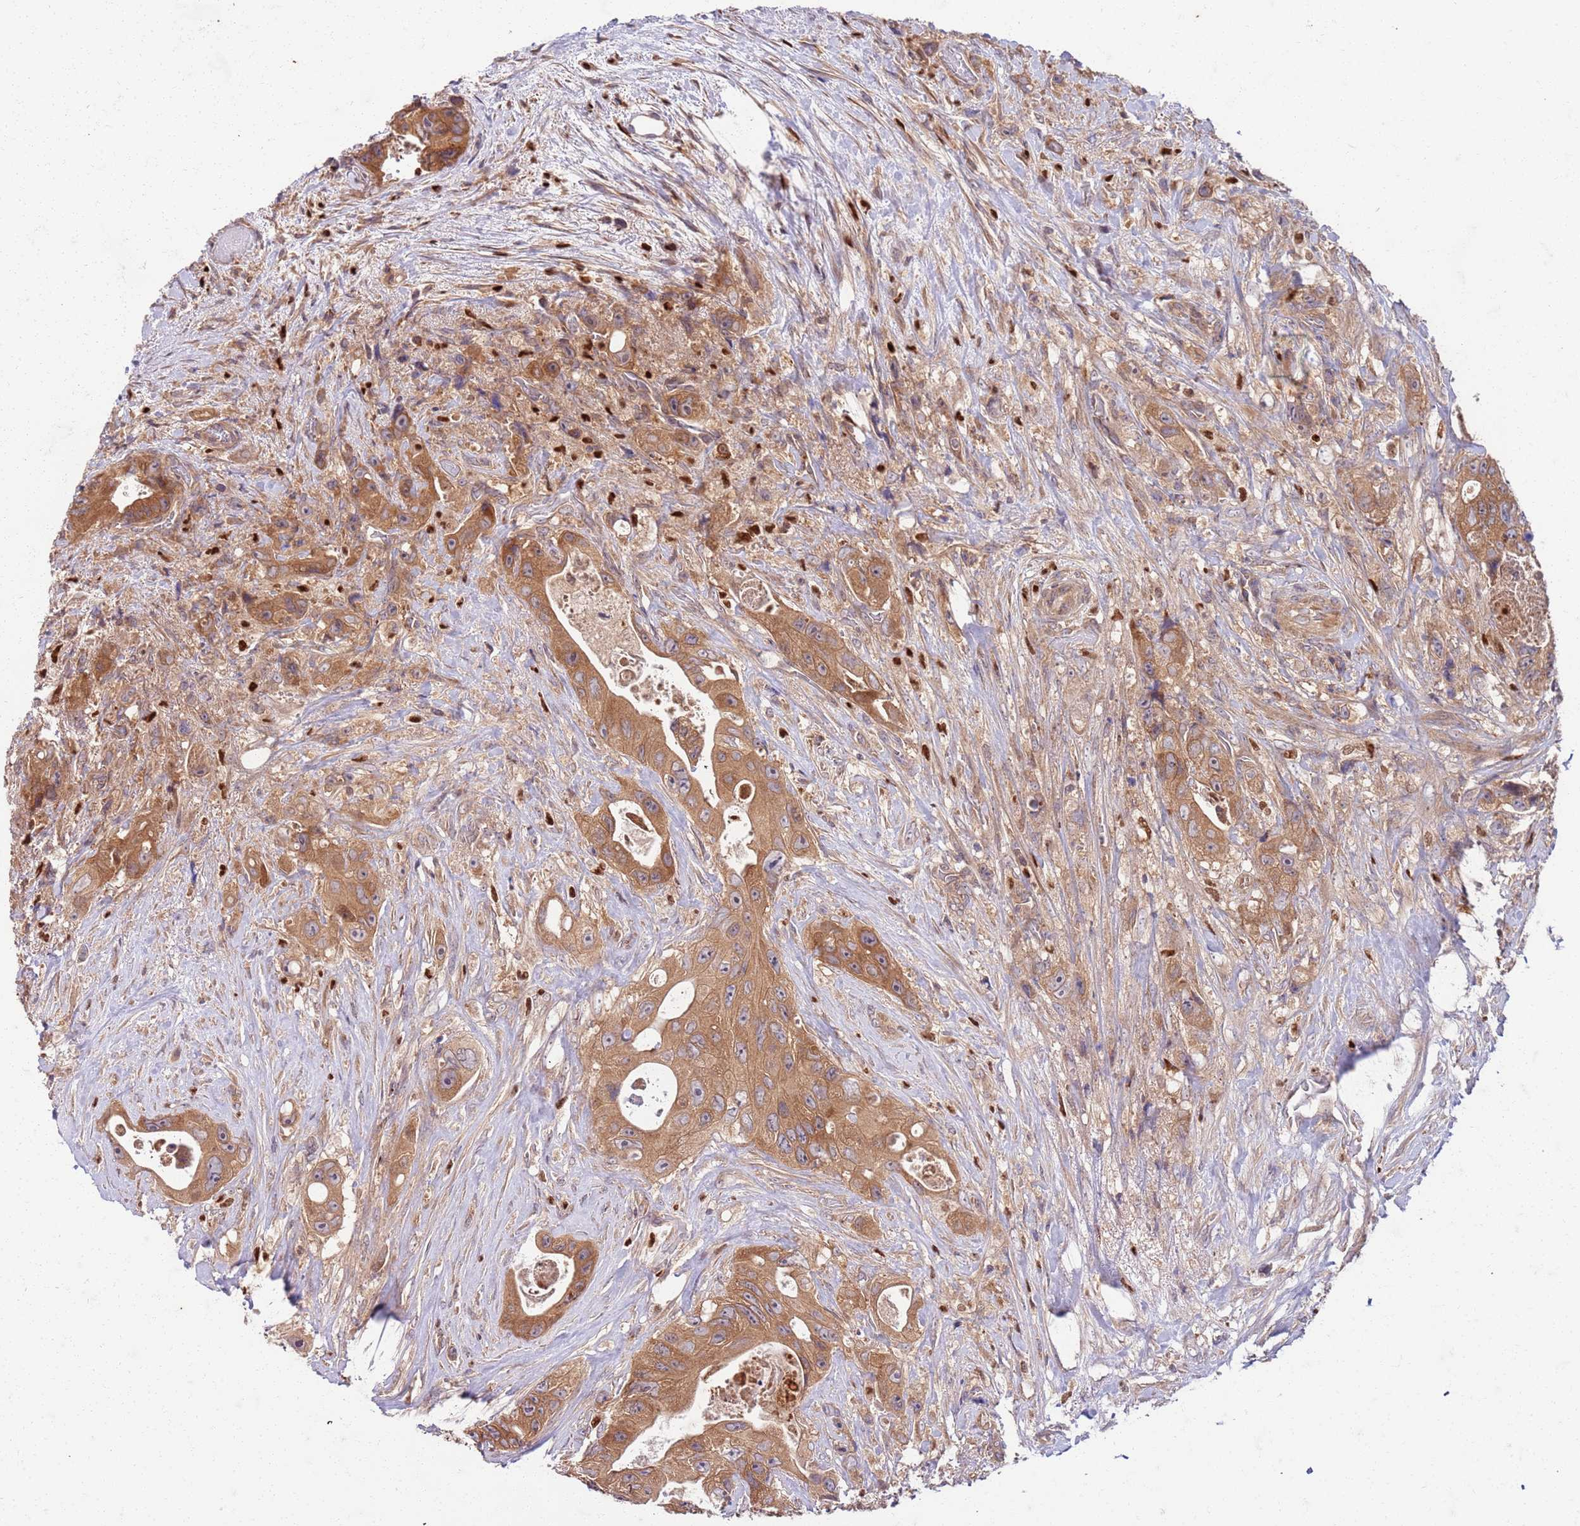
{"staining": {"intensity": "moderate", "quantity": ">75%", "location": "cytoplasmic/membranous"}, "tissue": "colorectal cancer", "cell_type": "Tumor cells", "image_type": "cancer", "snomed": [{"axis": "morphology", "description": "Adenocarcinoma, NOS"}, {"axis": "topography", "description": "Colon"}], "caption": "Protein staining of colorectal cancer tissue shows moderate cytoplasmic/membranous positivity in about >75% of tumor cells.", "gene": "OSBP", "patient": {"sex": "female", "age": 46}}